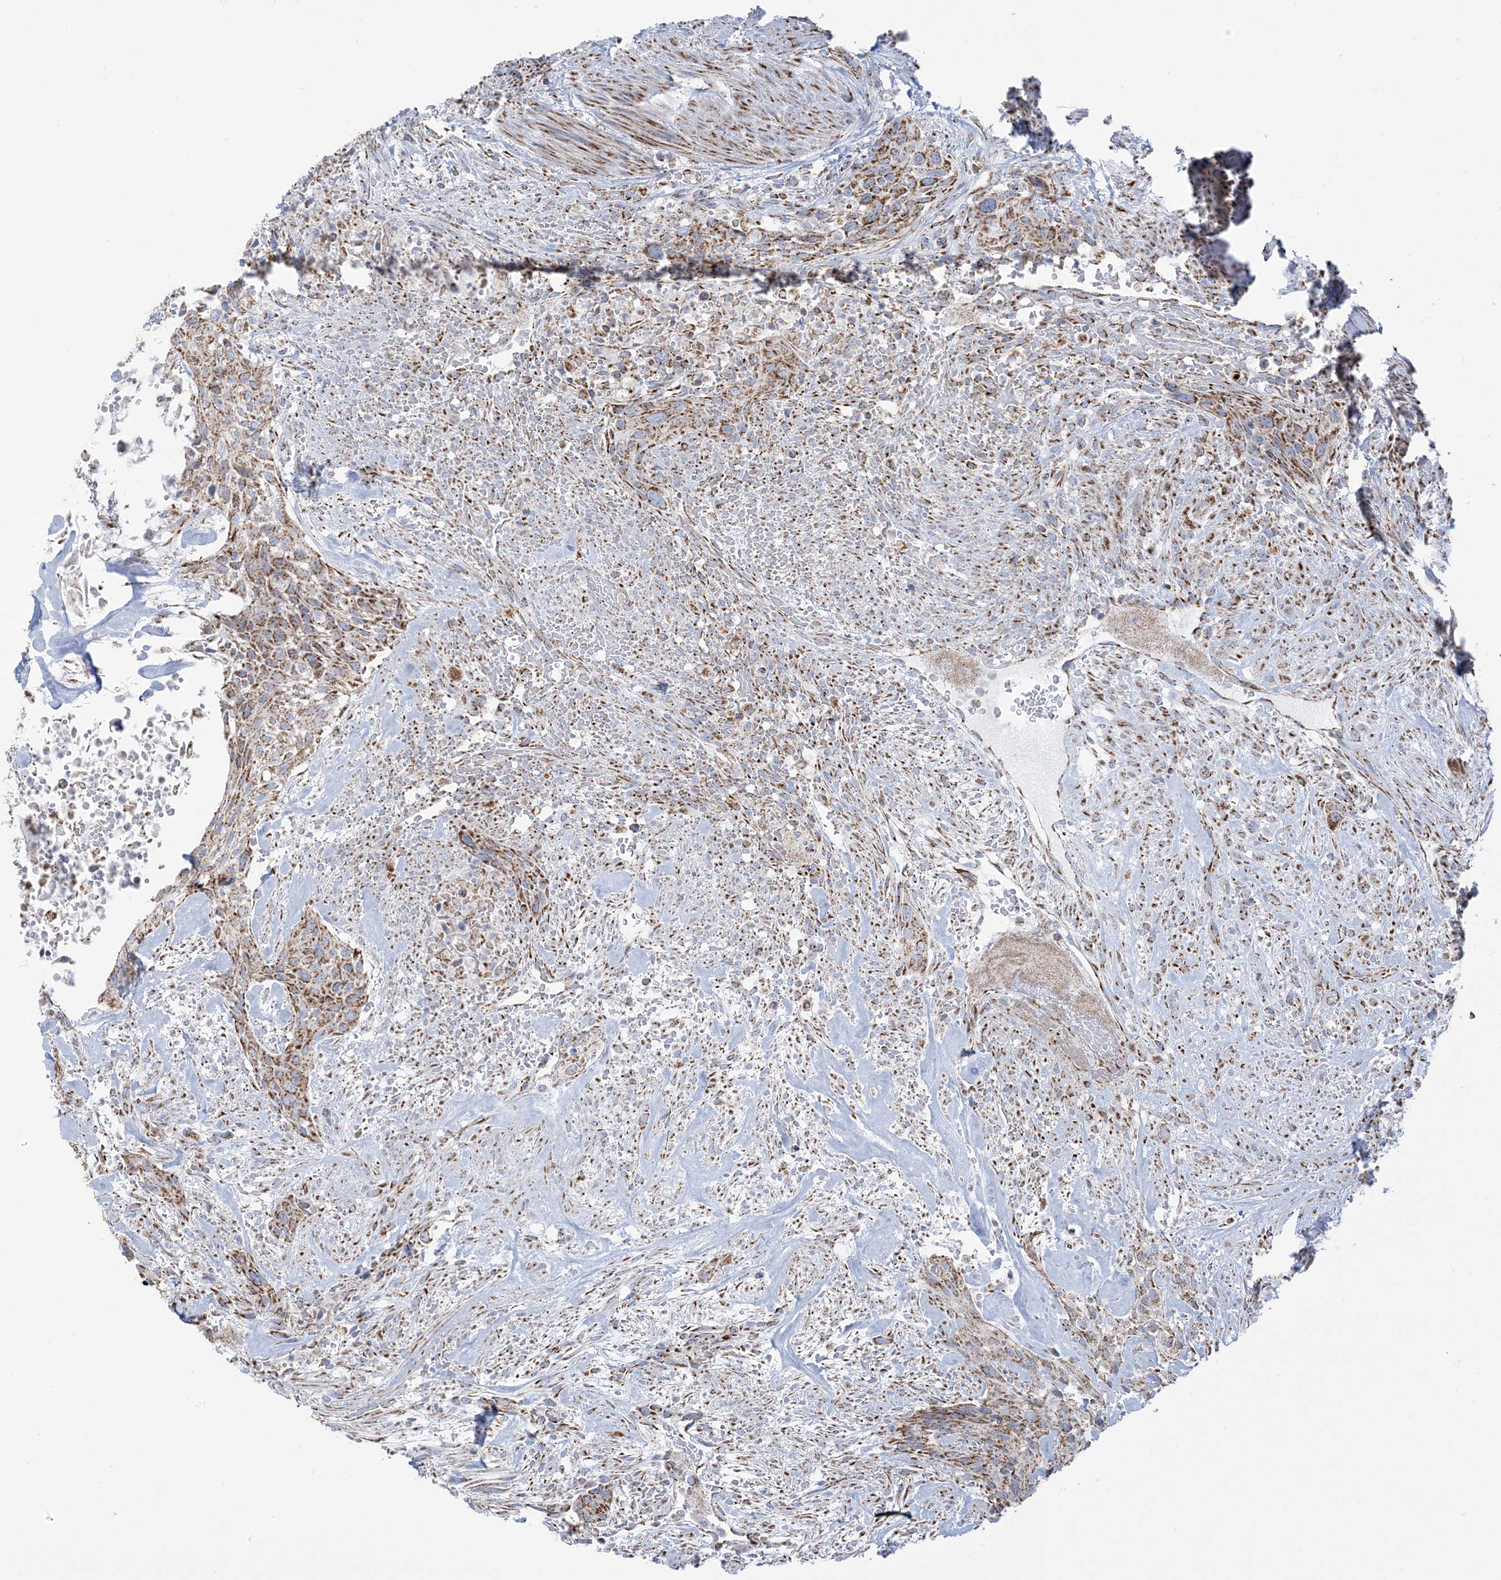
{"staining": {"intensity": "moderate", "quantity": ">75%", "location": "cytoplasmic/membranous"}, "tissue": "urothelial cancer", "cell_type": "Tumor cells", "image_type": "cancer", "snomed": [{"axis": "morphology", "description": "Urothelial carcinoma, High grade"}, {"axis": "topography", "description": "Urinary bladder"}], "caption": "Brown immunohistochemical staining in urothelial cancer reveals moderate cytoplasmic/membranous positivity in about >75% of tumor cells.", "gene": "SAMM50", "patient": {"sex": "male", "age": 35}}